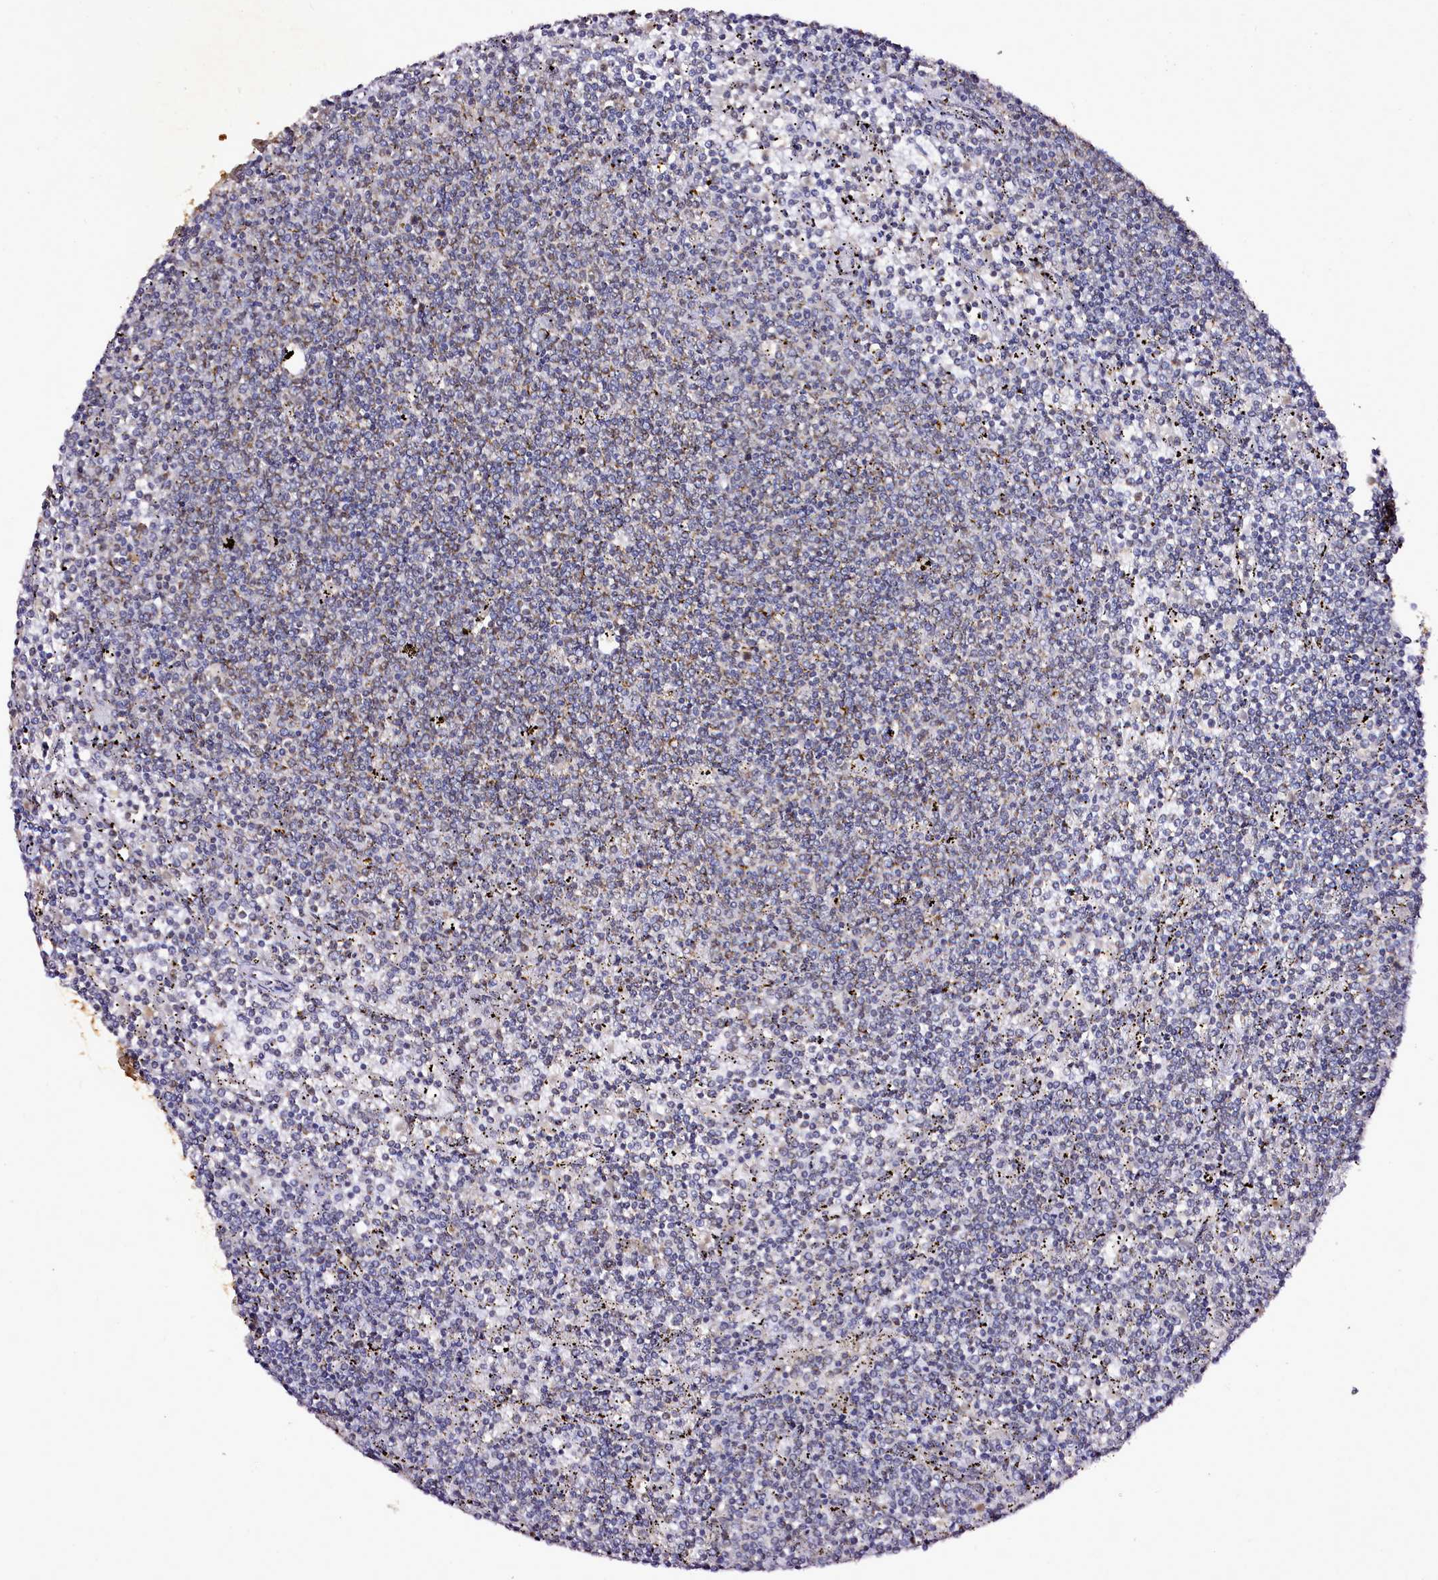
{"staining": {"intensity": "negative", "quantity": "none", "location": "none"}, "tissue": "lymphoma", "cell_type": "Tumor cells", "image_type": "cancer", "snomed": [{"axis": "morphology", "description": "Malignant lymphoma, non-Hodgkin's type, Low grade"}, {"axis": "topography", "description": "Spleen"}], "caption": "Protein analysis of malignant lymphoma, non-Hodgkin's type (low-grade) shows no significant staining in tumor cells.", "gene": "EDIL3", "patient": {"sex": "female", "age": 50}}